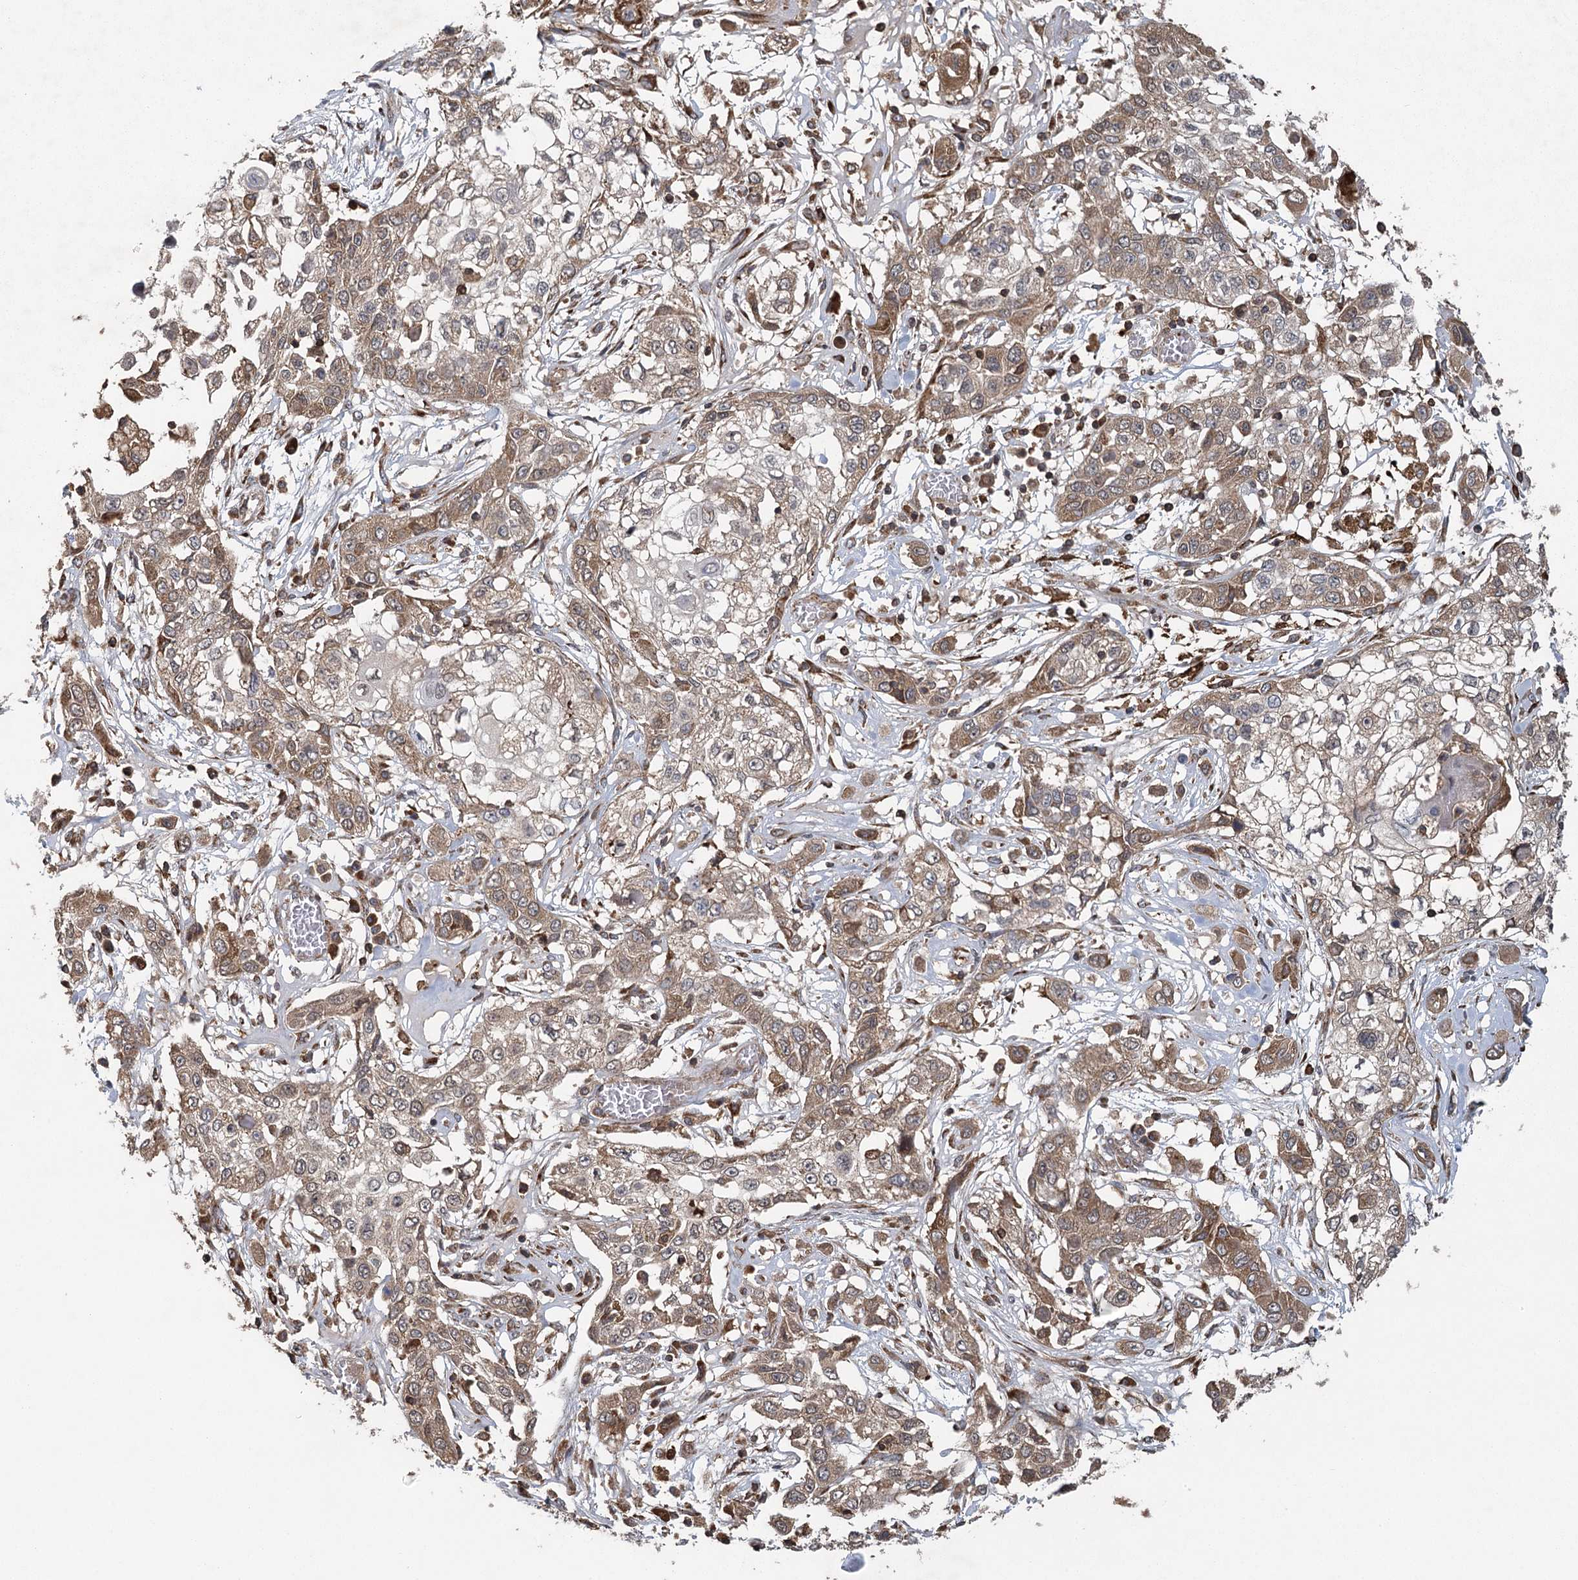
{"staining": {"intensity": "moderate", "quantity": ">75%", "location": "cytoplasmic/membranous"}, "tissue": "lung cancer", "cell_type": "Tumor cells", "image_type": "cancer", "snomed": [{"axis": "morphology", "description": "Squamous cell carcinoma, NOS"}, {"axis": "topography", "description": "Lung"}], "caption": "About >75% of tumor cells in lung cancer exhibit moderate cytoplasmic/membranous protein expression as visualized by brown immunohistochemical staining.", "gene": "PLEKHA7", "patient": {"sex": "male", "age": 71}}